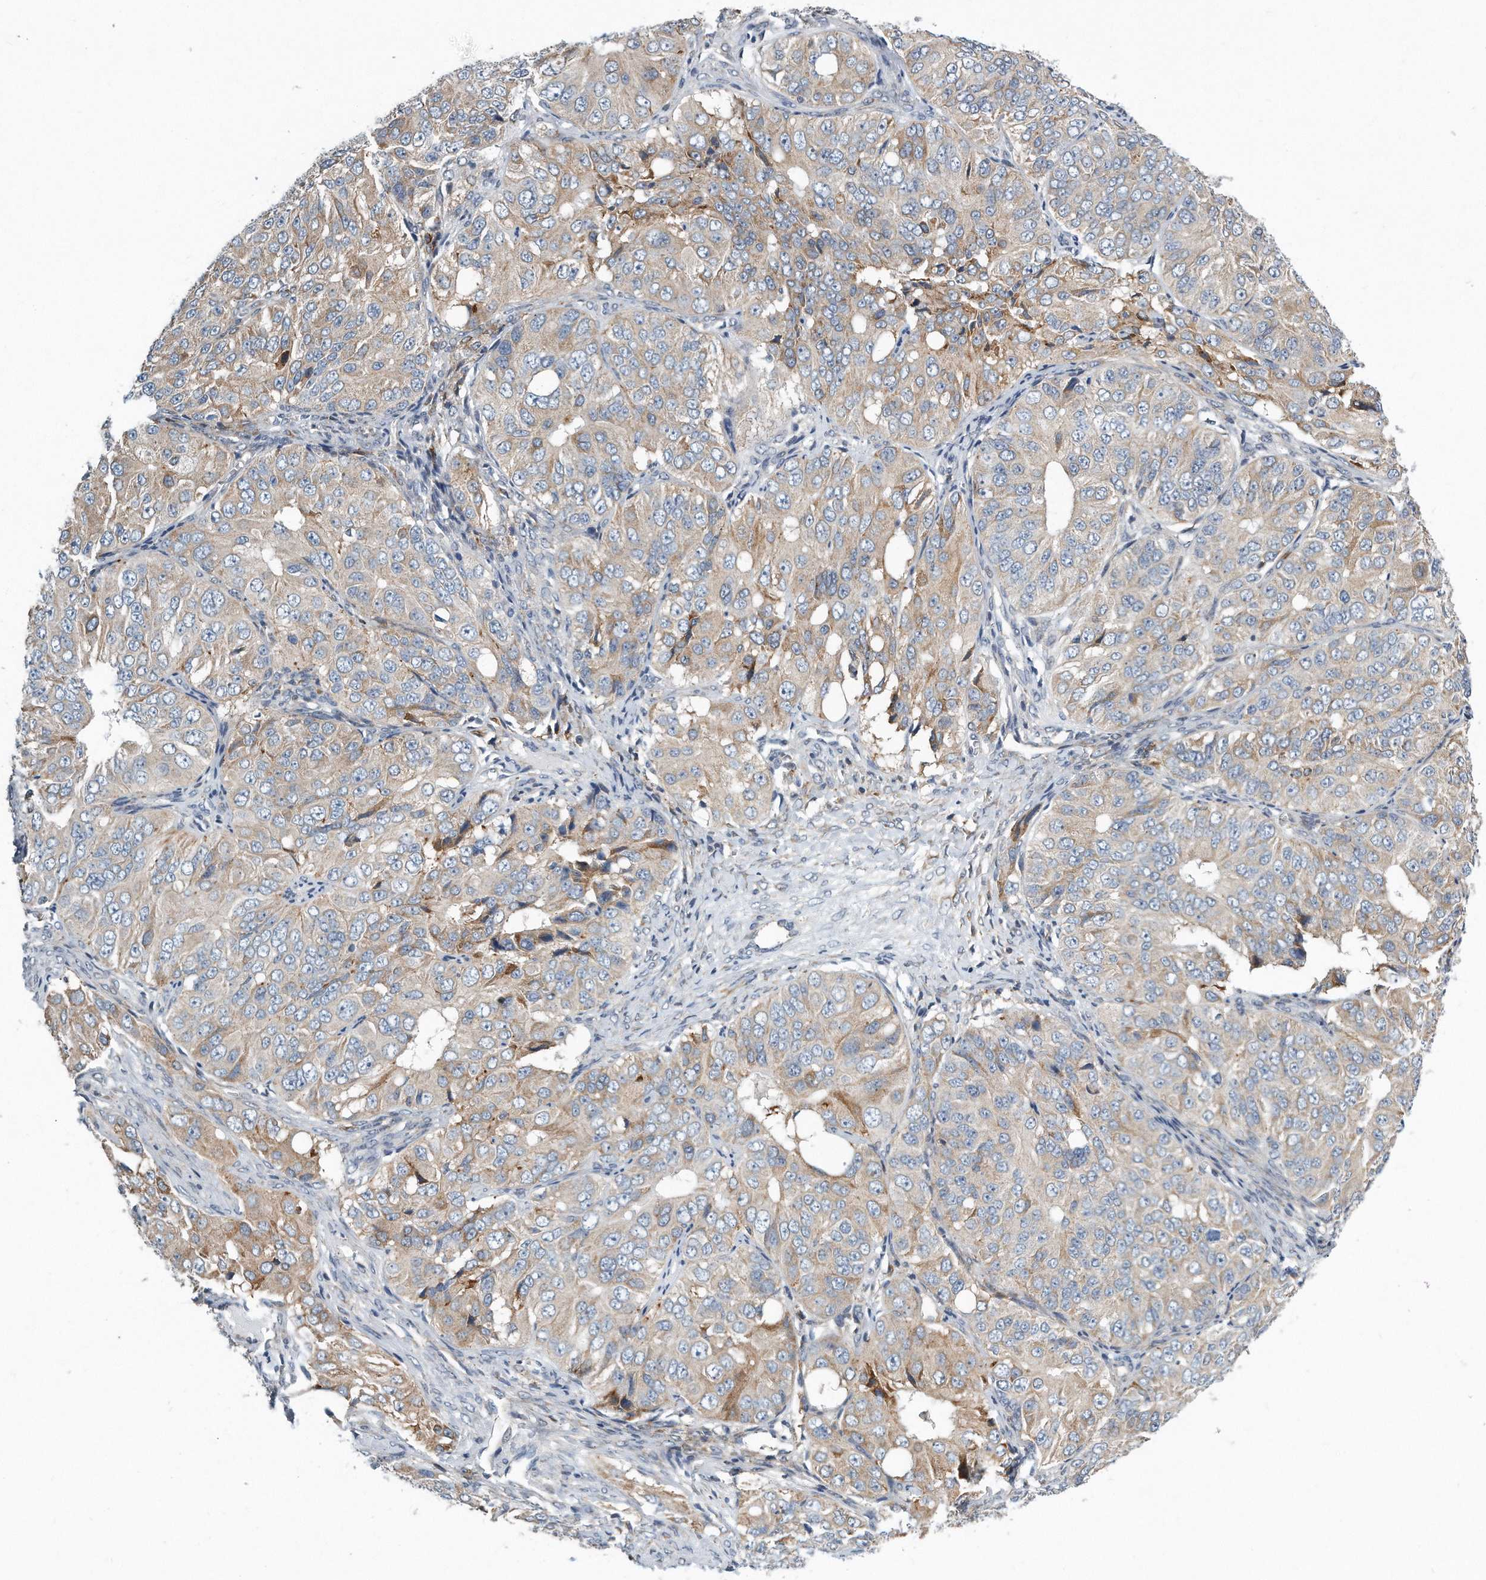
{"staining": {"intensity": "weak", "quantity": "25%-75%", "location": "cytoplasmic/membranous"}, "tissue": "ovarian cancer", "cell_type": "Tumor cells", "image_type": "cancer", "snomed": [{"axis": "morphology", "description": "Carcinoma, endometroid"}, {"axis": "topography", "description": "Ovary"}], "caption": "Ovarian cancer stained for a protein reveals weak cytoplasmic/membranous positivity in tumor cells.", "gene": "VLDLR", "patient": {"sex": "female", "age": 51}}